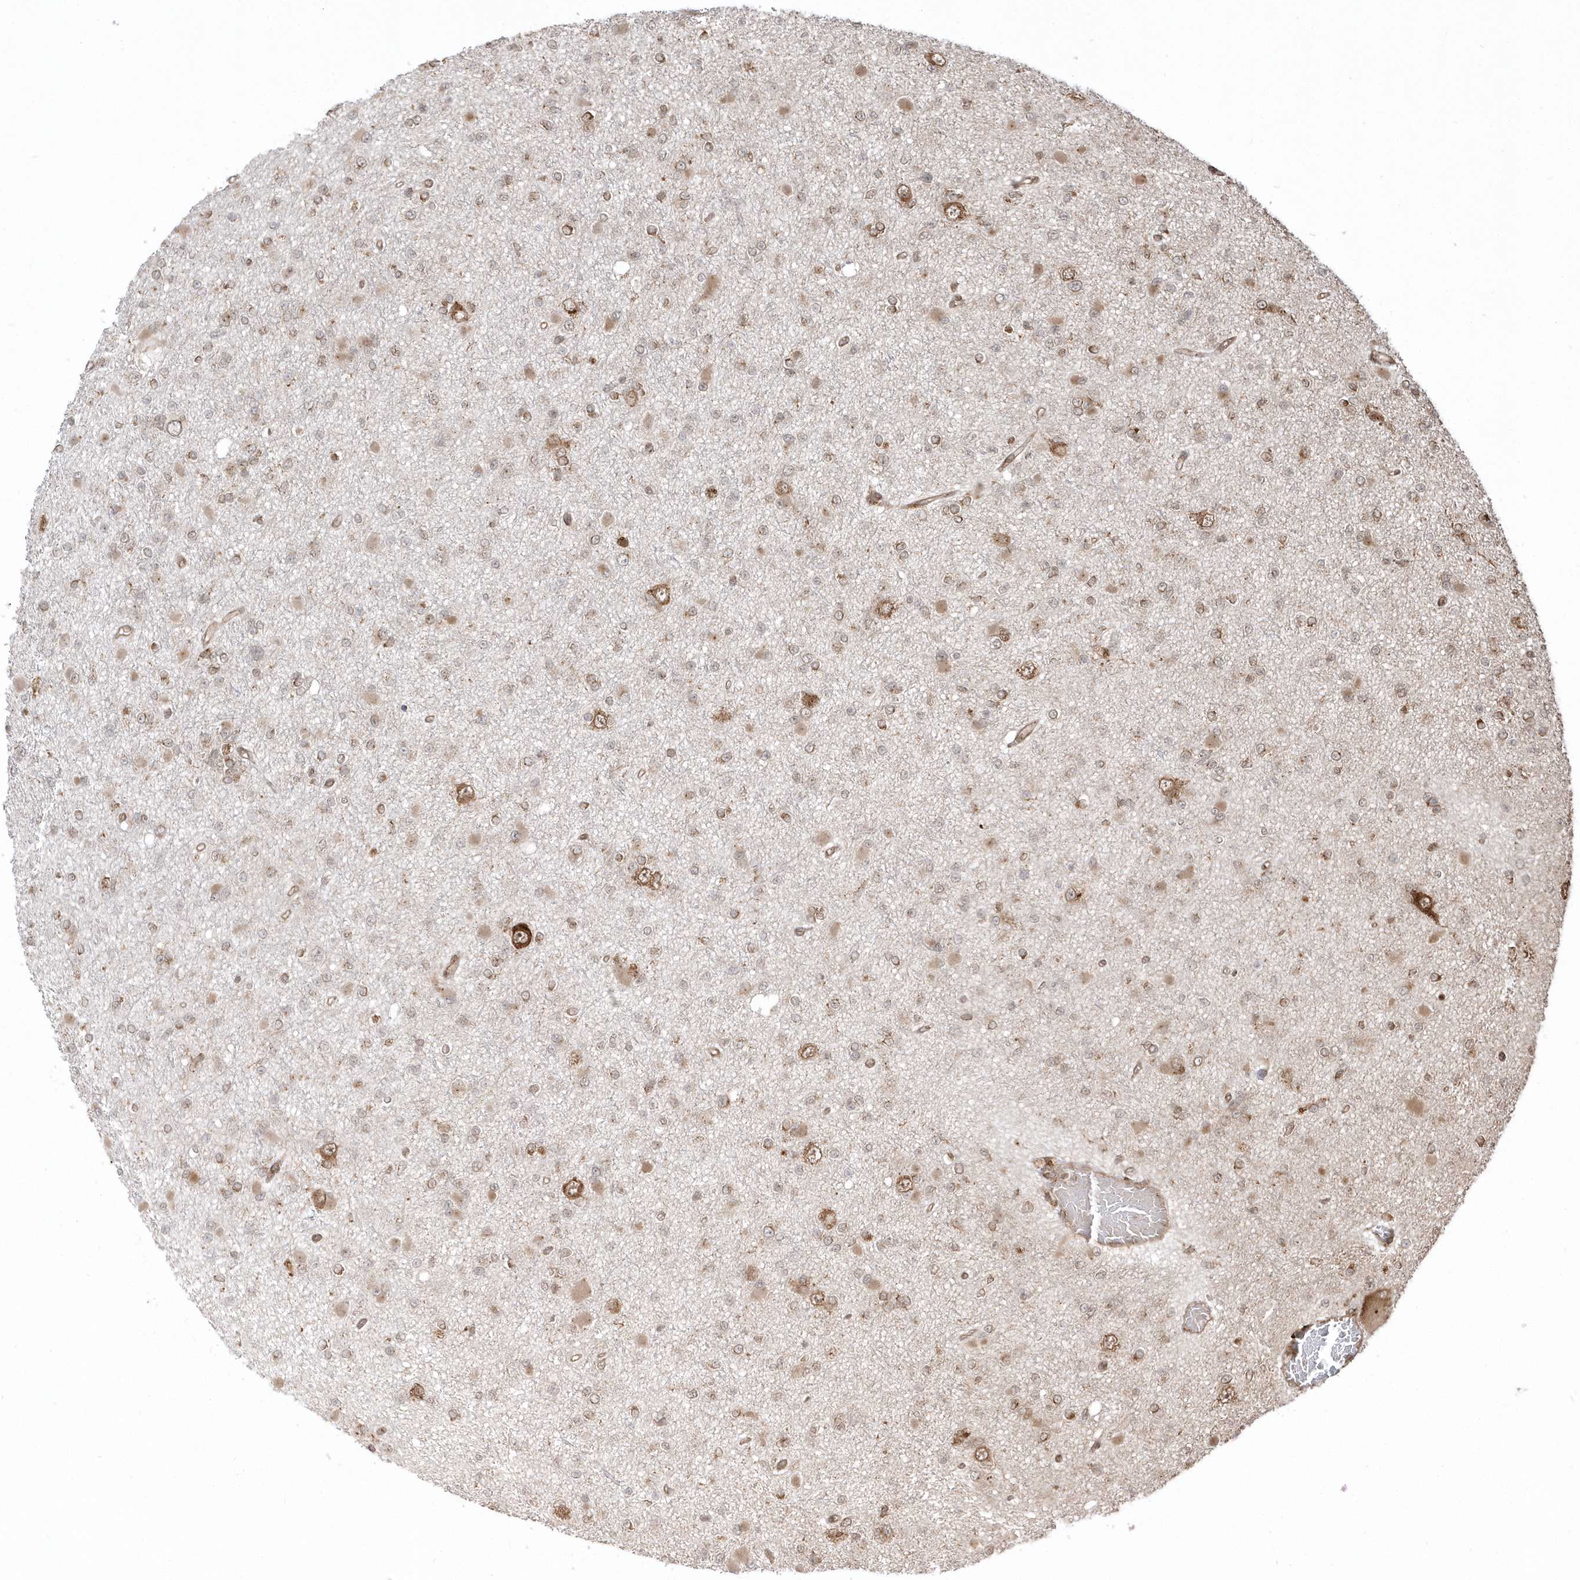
{"staining": {"intensity": "weak", "quantity": "<25%", "location": "cytoplasmic/membranous"}, "tissue": "glioma", "cell_type": "Tumor cells", "image_type": "cancer", "snomed": [{"axis": "morphology", "description": "Glioma, malignant, Low grade"}, {"axis": "topography", "description": "Brain"}], "caption": "This micrograph is of glioma stained with immunohistochemistry to label a protein in brown with the nuclei are counter-stained blue. There is no positivity in tumor cells.", "gene": "EPC2", "patient": {"sex": "female", "age": 22}}